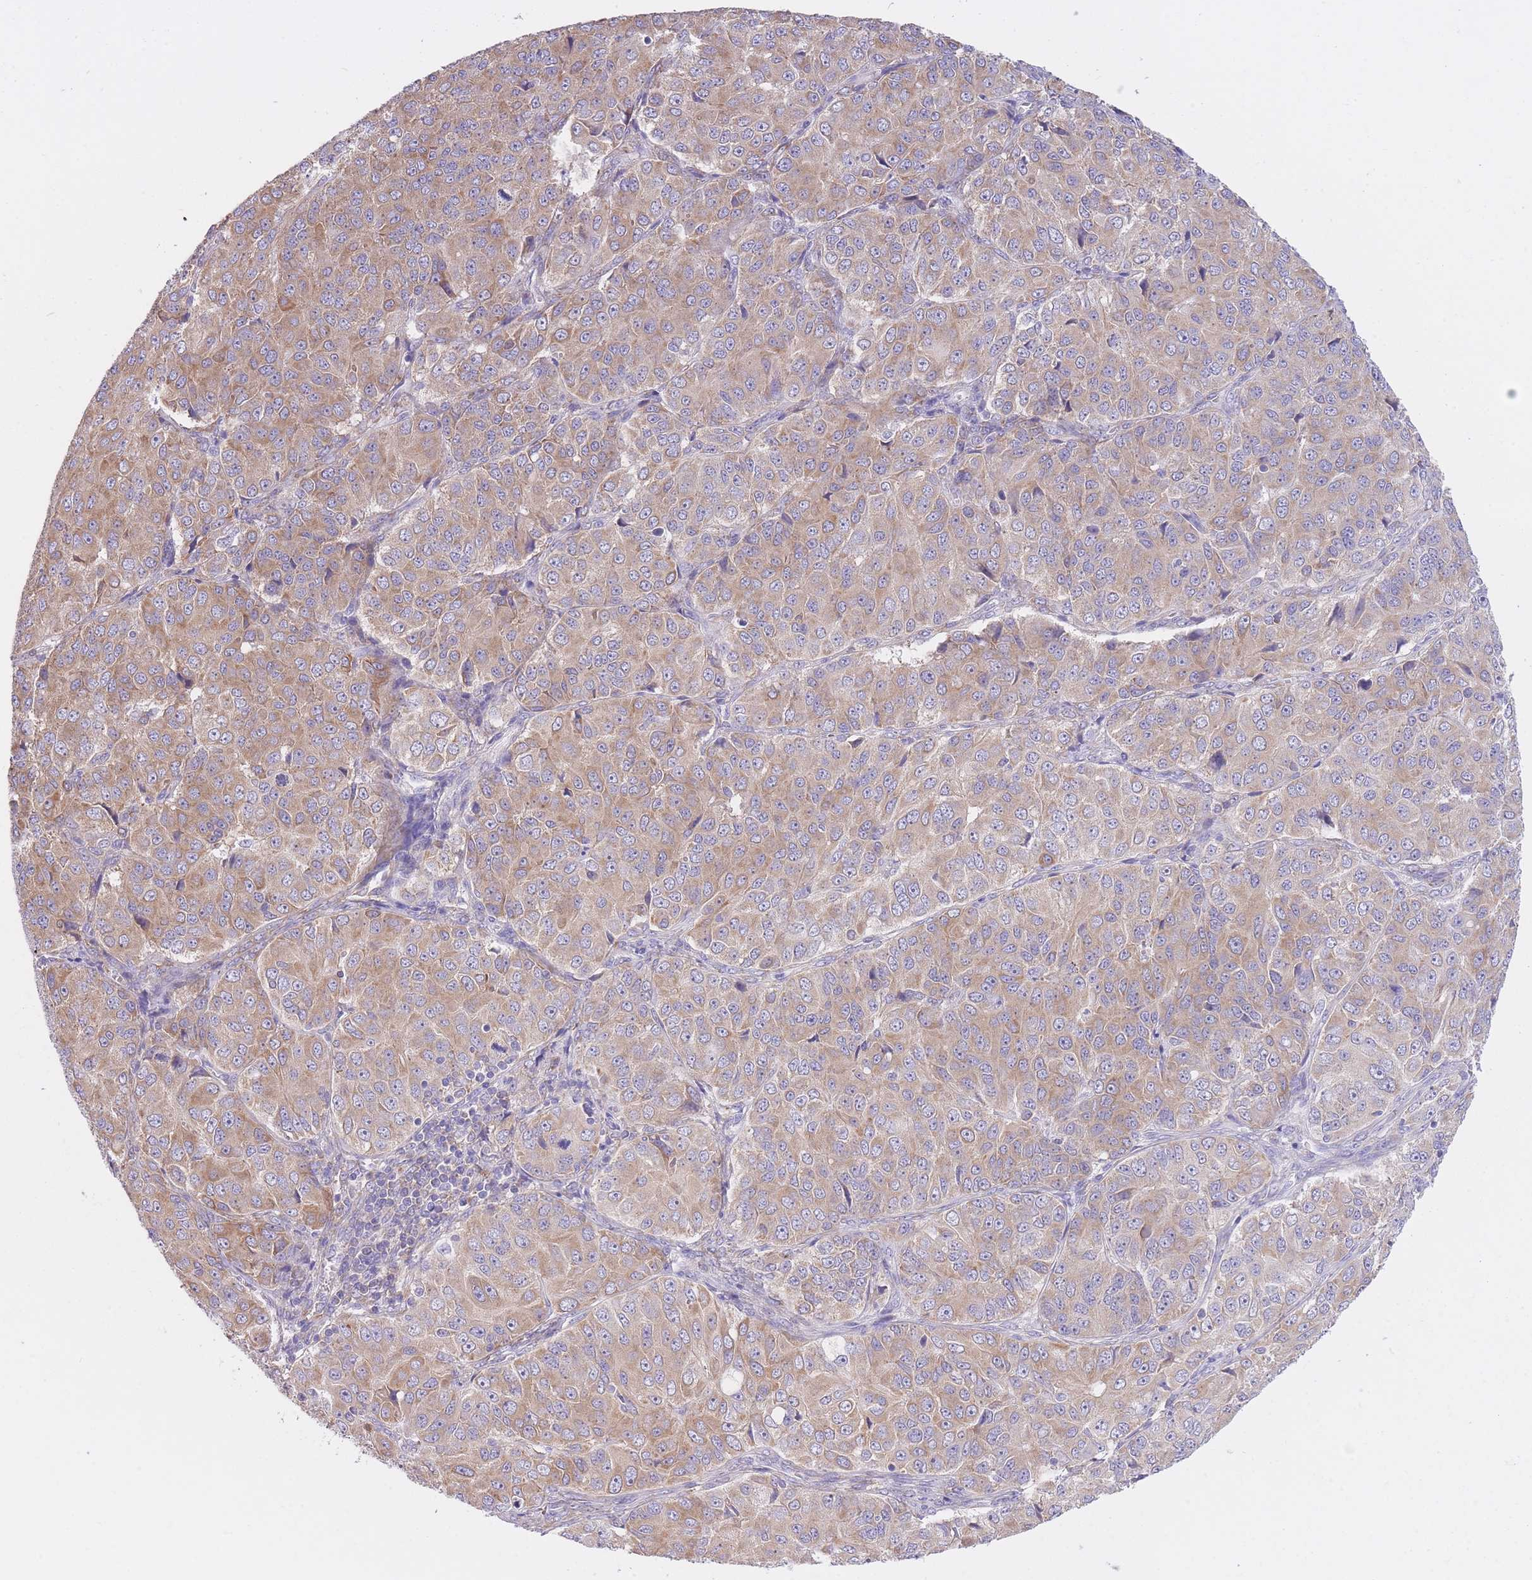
{"staining": {"intensity": "weak", "quantity": ">75%", "location": "cytoplasmic/membranous"}, "tissue": "ovarian cancer", "cell_type": "Tumor cells", "image_type": "cancer", "snomed": [{"axis": "morphology", "description": "Carcinoma, endometroid"}, {"axis": "topography", "description": "Ovary"}], "caption": "DAB immunohistochemical staining of ovarian cancer (endometroid carcinoma) reveals weak cytoplasmic/membranous protein positivity in approximately >75% of tumor cells.", "gene": "ZNF501", "patient": {"sex": "female", "age": 51}}